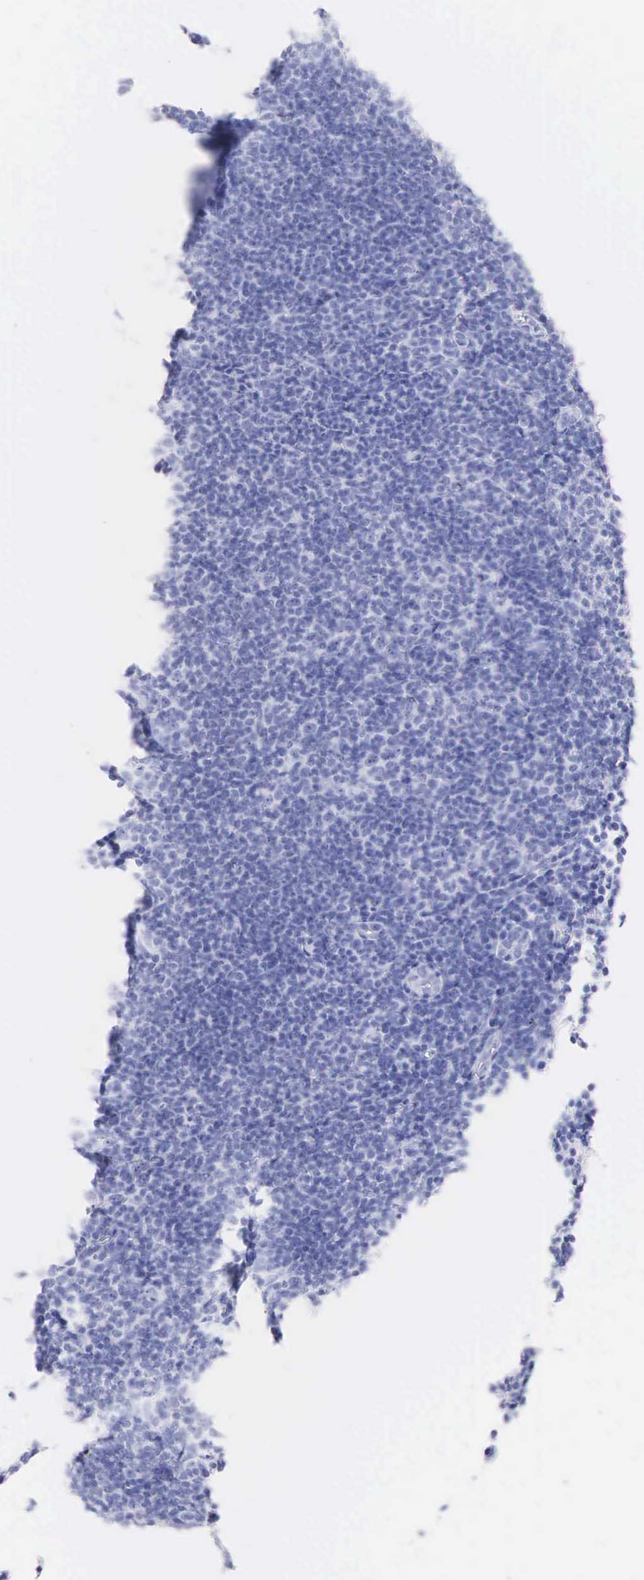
{"staining": {"intensity": "negative", "quantity": "none", "location": "none"}, "tissue": "lymphoma", "cell_type": "Tumor cells", "image_type": "cancer", "snomed": [{"axis": "morphology", "description": "Malignant lymphoma, non-Hodgkin's type, Low grade"}, {"axis": "topography", "description": "Lymph node"}], "caption": "The image exhibits no staining of tumor cells in low-grade malignant lymphoma, non-Hodgkin's type. (DAB IHC visualized using brightfield microscopy, high magnification).", "gene": "KRT14", "patient": {"sex": "male", "age": 49}}